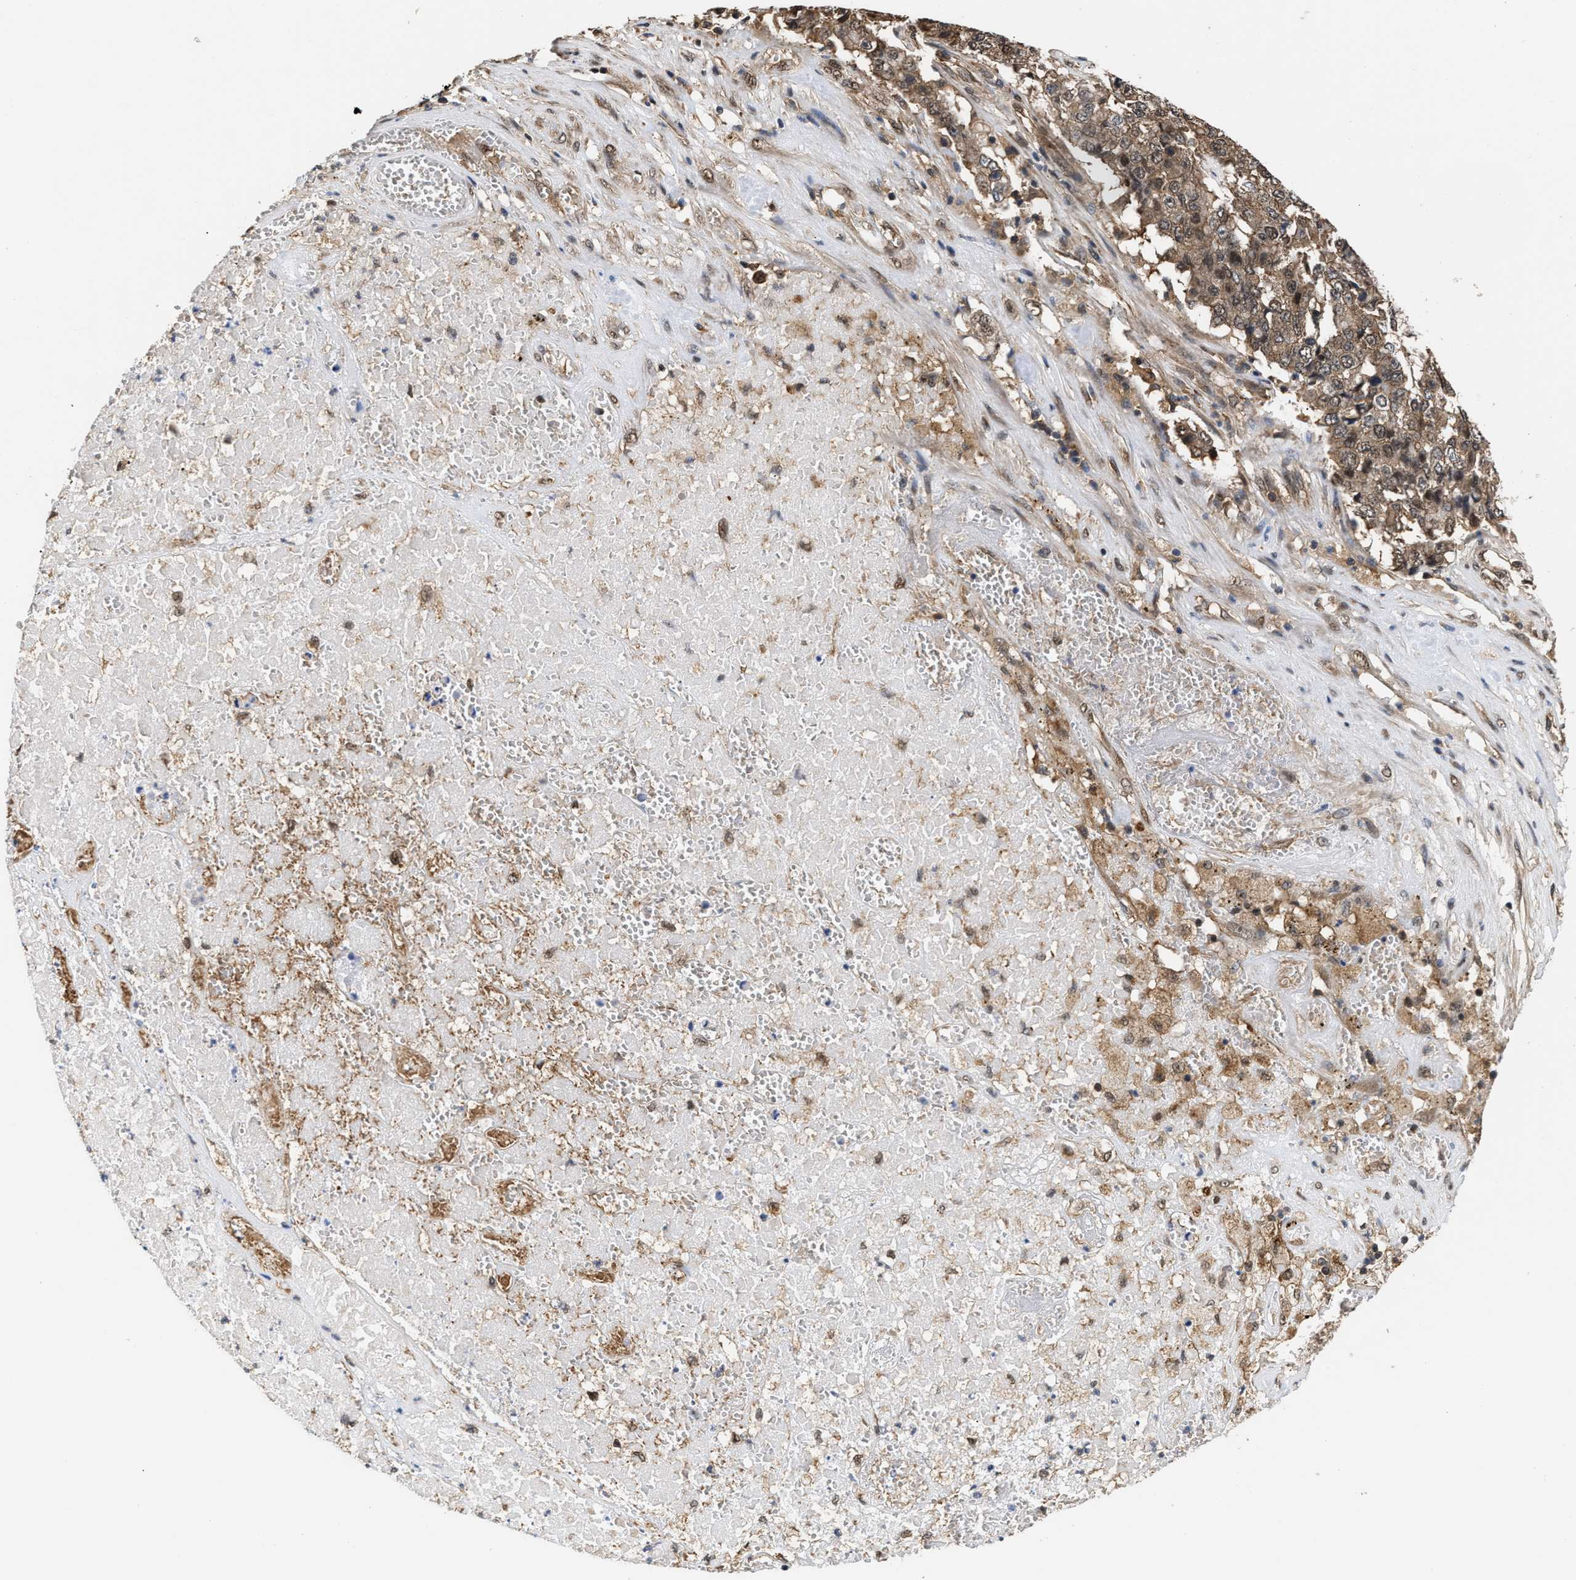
{"staining": {"intensity": "weak", "quantity": ">75%", "location": "cytoplasmic/membranous,nuclear"}, "tissue": "pancreatic cancer", "cell_type": "Tumor cells", "image_type": "cancer", "snomed": [{"axis": "morphology", "description": "Adenocarcinoma, NOS"}, {"axis": "topography", "description": "Pancreas"}], "caption": "IHC of pancreatic cancer (adenocarcinoma) exhibits low levels of weak cytoplasmic/membranous and nuclear staining in about >75% of tumor cells. (DAB = brown stain, brightfield microscopy at high magnification).", "gene": "SCAI", "patient": {"sex": "male", "age": 50}}